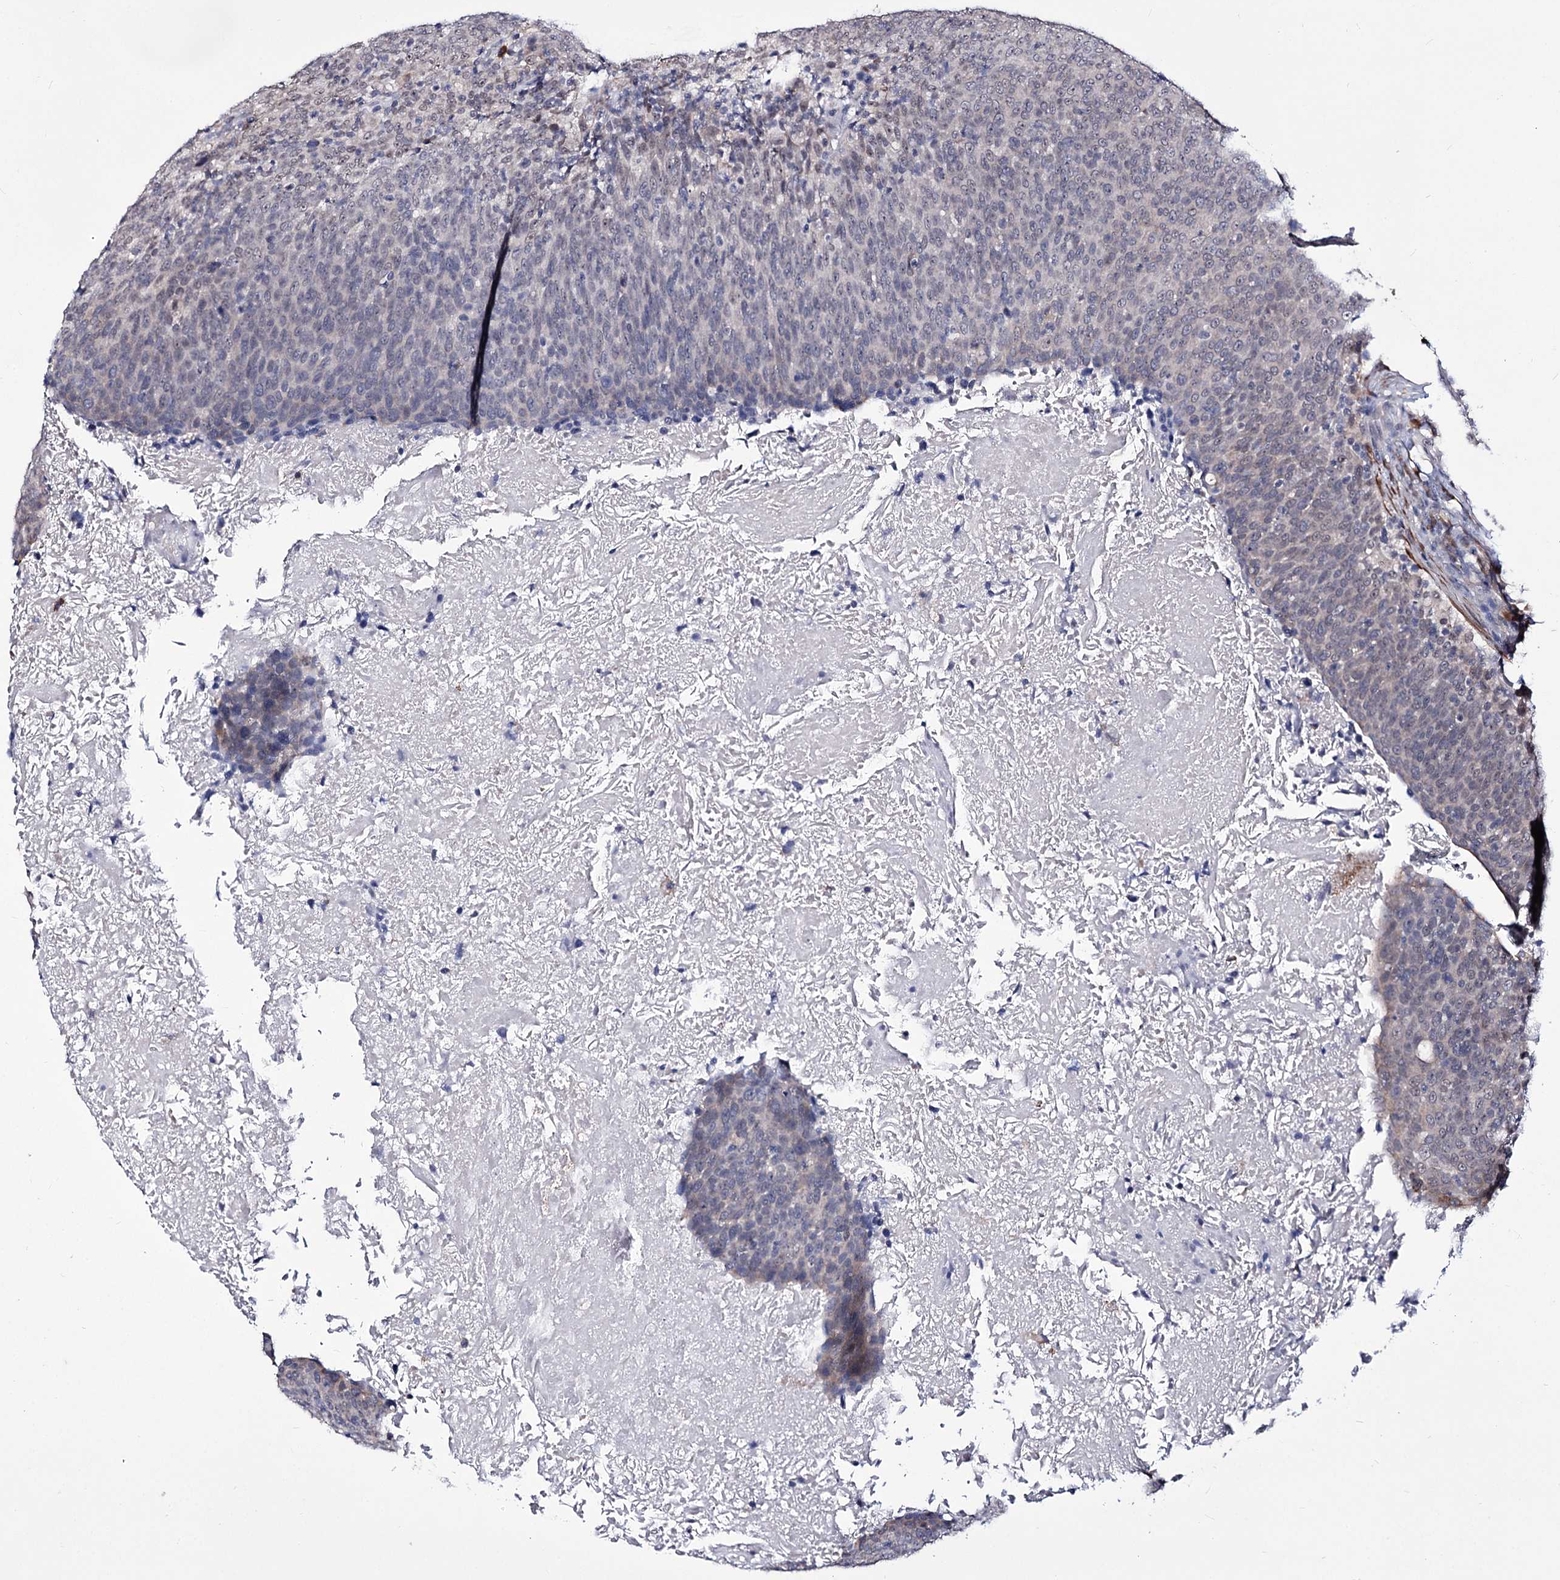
{"staining": {"intensity": "negative", "quantity": "none", "location": "none"}, "tissue": "head and neck cancer", "cell_type": "Tumor cells", "image_type": "cancer", "snomed": [{"axis": "morphology", "description": "Squamous cell carcinoma, NOS"}, {"axis": "morphology", "description": "Squamous cell carcinoma, metastatic, NOS"}, {"axis": "topography", "description": "Lymph node"}, {"axis": "topography", "description": "Head-Neck"}], "caption": "Immunohistochemistry of metastatic squamous cell carcinoma (head and neck) shows no expression in tumor cells.", "gene": "PPRC1", "patient": {"sex": "male", "age": 62}}